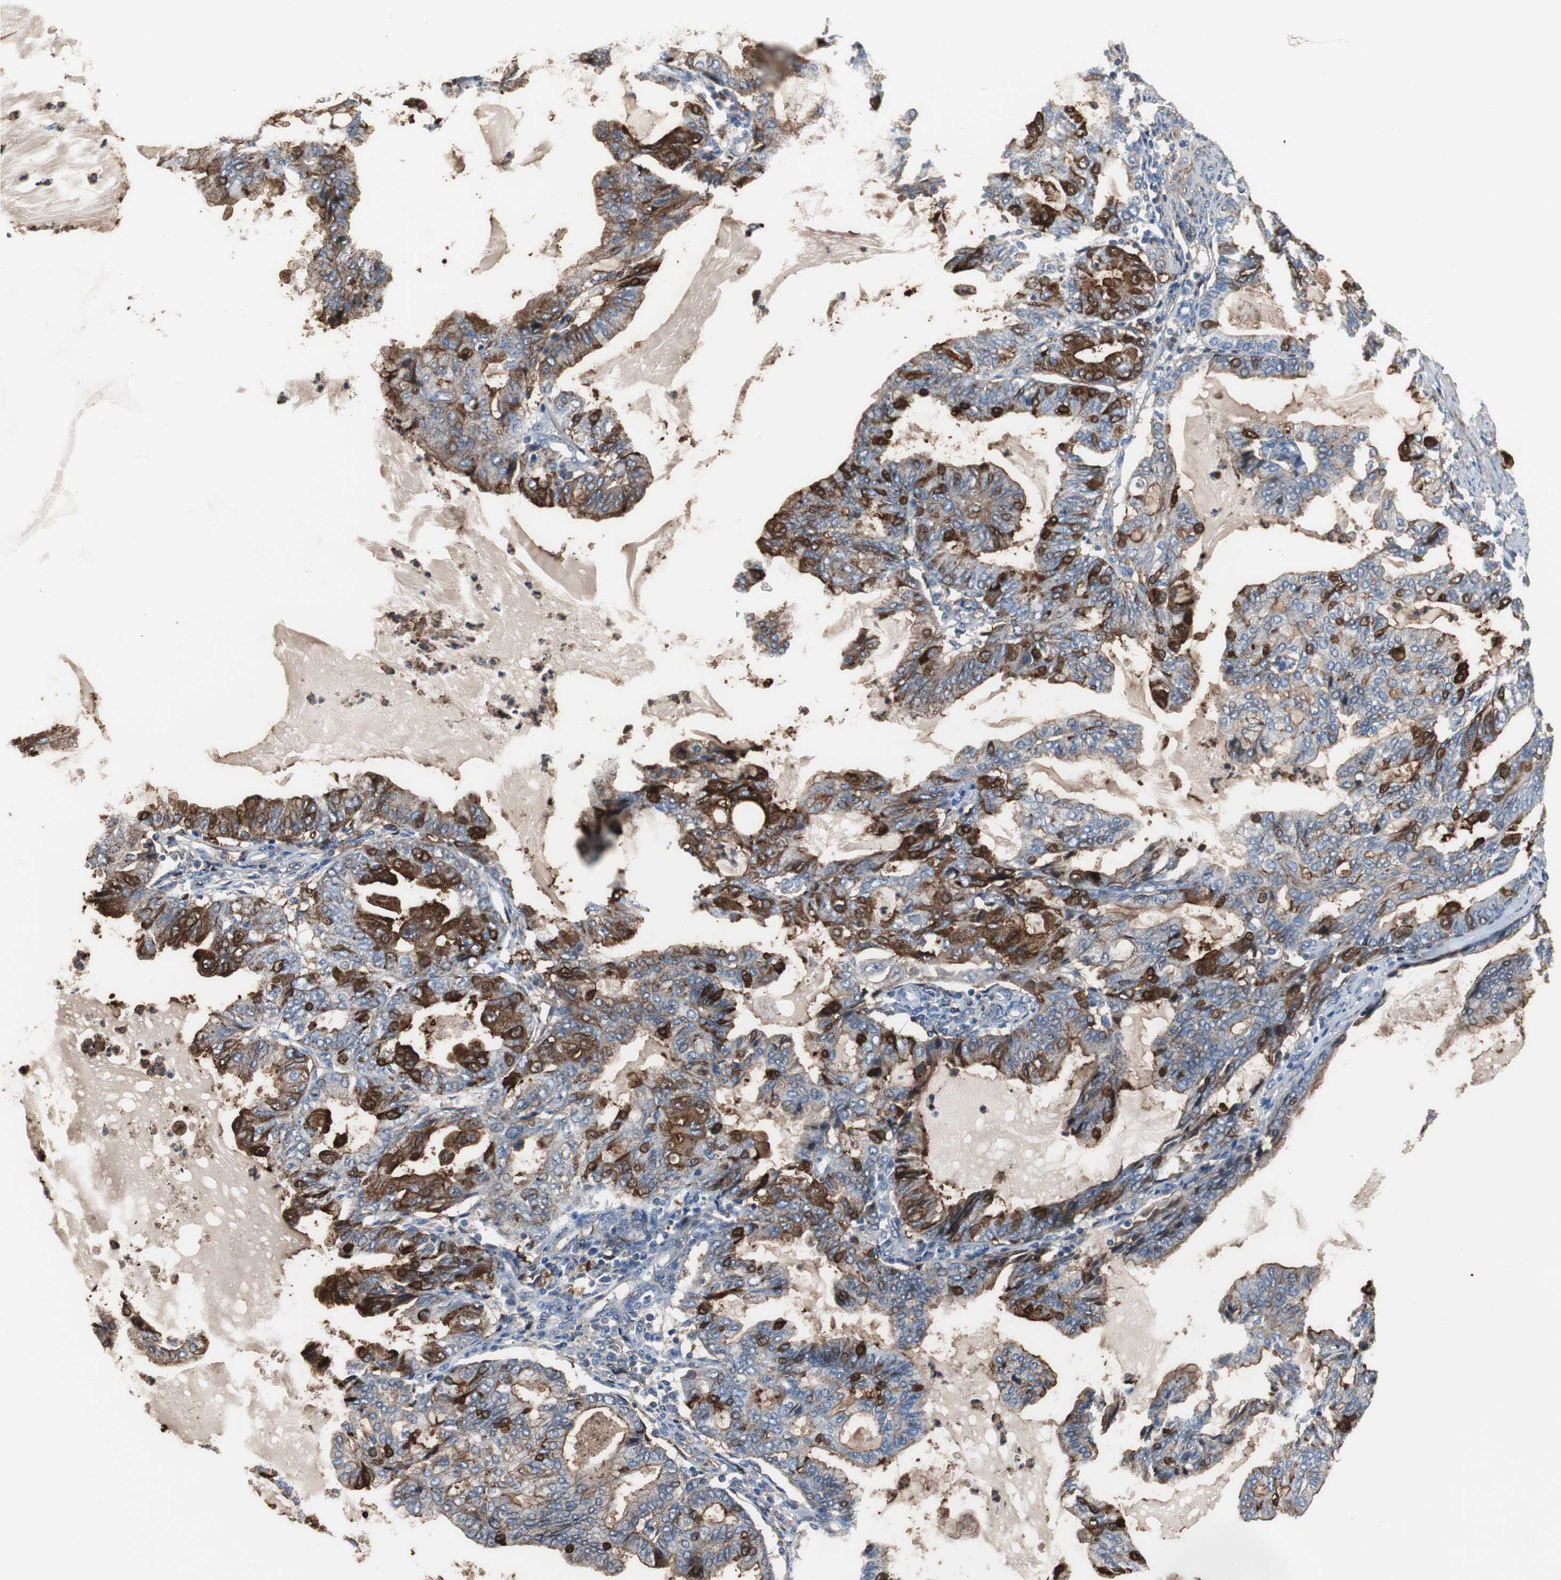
{"staining": {"intensity": "strong", "quantity": "25%-75%", "location": "cytoplasmic/membranous"}, "tissue": "endometrial cancer", "cell_type": "Tumor cells", "image_type": "cancer", "snomed": [{"axis": "morphology", "description": "Adenocarcinoma, NOS"}, {"axis": "topography", "description": "Endometrium"}], "caption": "Tumor cells display high levels of strong cytoplasmic/membranous expression in about 25%-75% of cells in human endometrial cancer. The staining was performed using DAB to visualize the protein expression in brown, while the nuclei were stained in blue with hematoxylin (Magnification: 20x).", "gene": "ANXA4", "patient": {"sex": "female", "age": 86}}